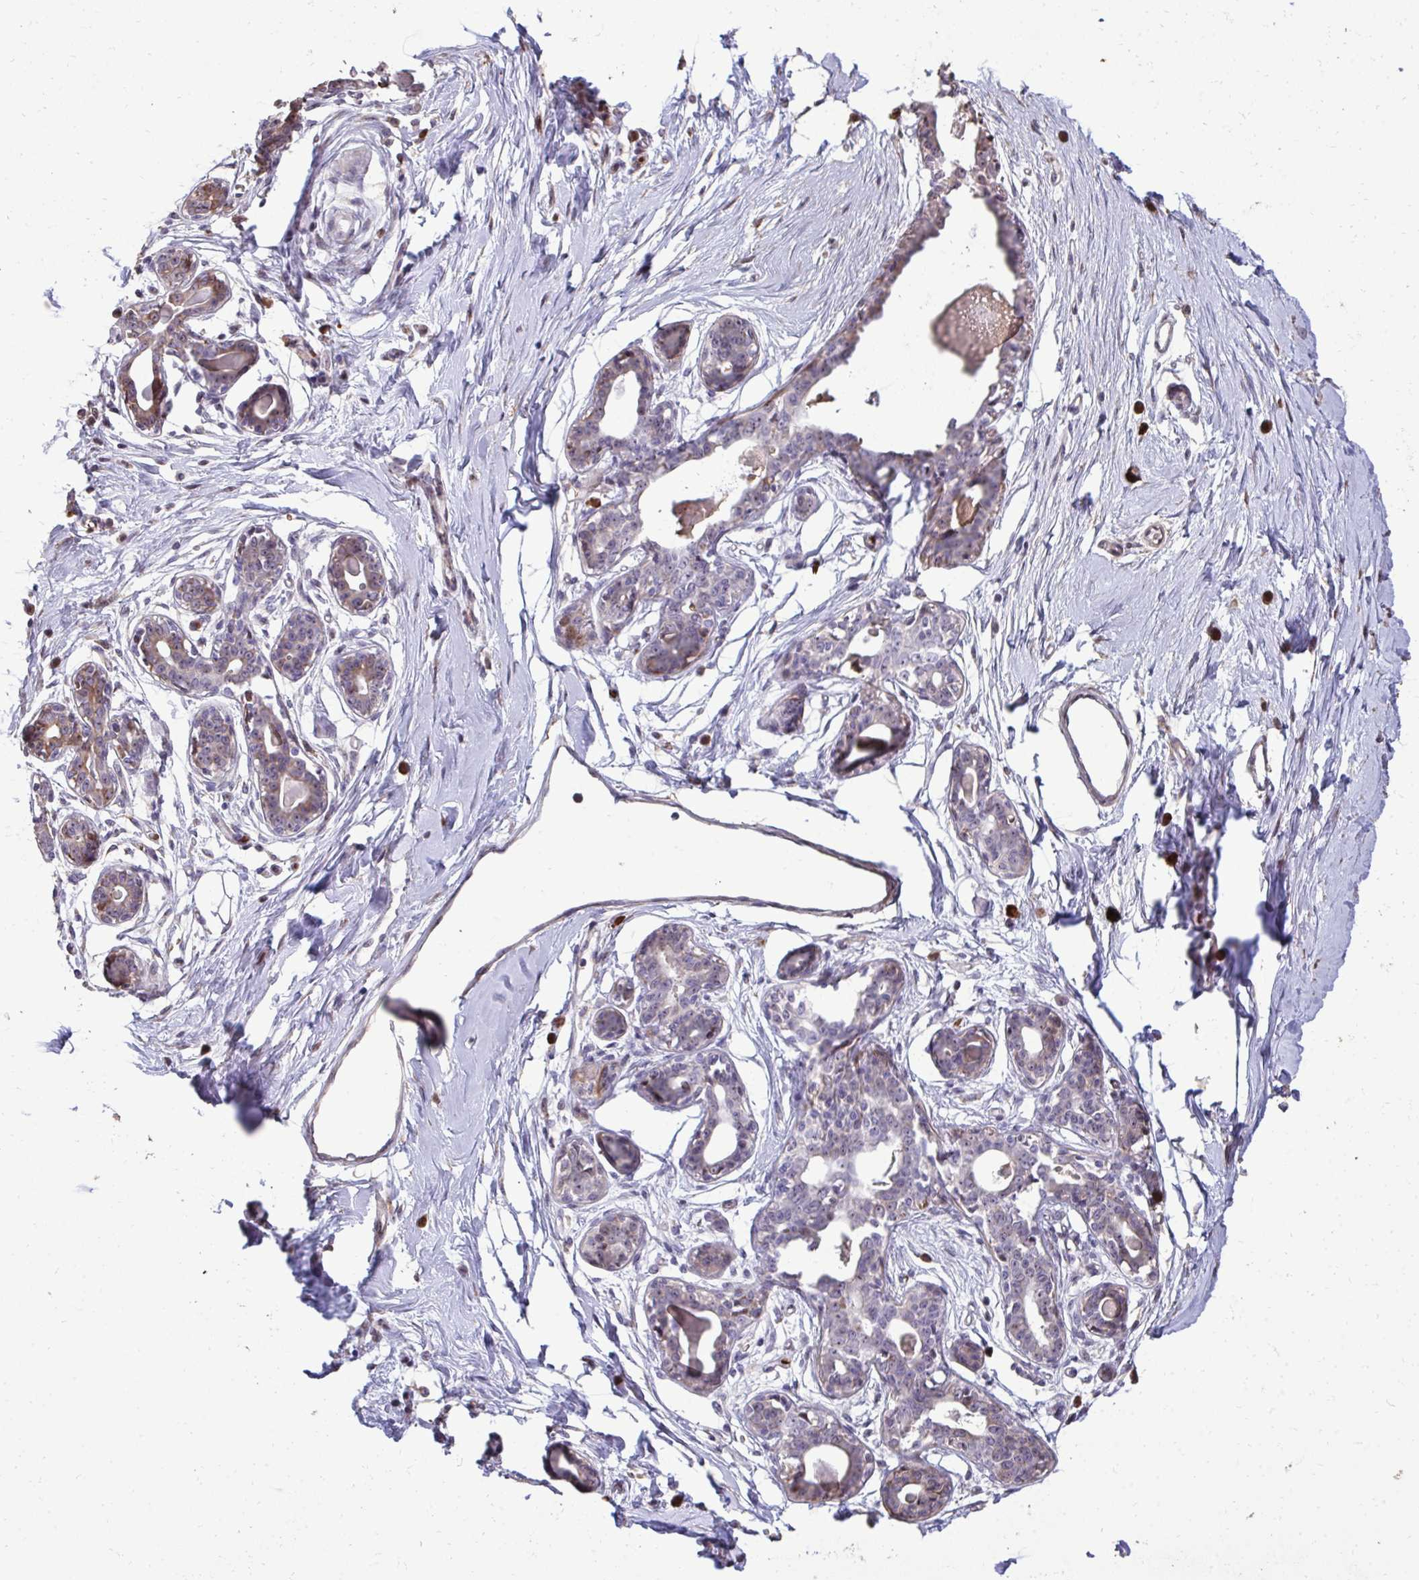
{"staining": {"intensity": "negative", "quantity": "none", "location": "none"}, "tissue": "breast", "cell_type": "Adipocytes", "image_type": "normal", "snomed": [{"axis": "morphology", "description": "Normal tissue, NOS"}, {"axis": "topography", "description": "Breast"}], "caption": "This photomicrograph is of benign breast stained with immunohistochemistry (IHC) to label a protein in brown with the nuclei are counter-stained blue. There is no staining in adipocytes.", "gene": "FIBCD1", "patient": {"sex": "female", "age": 45}}